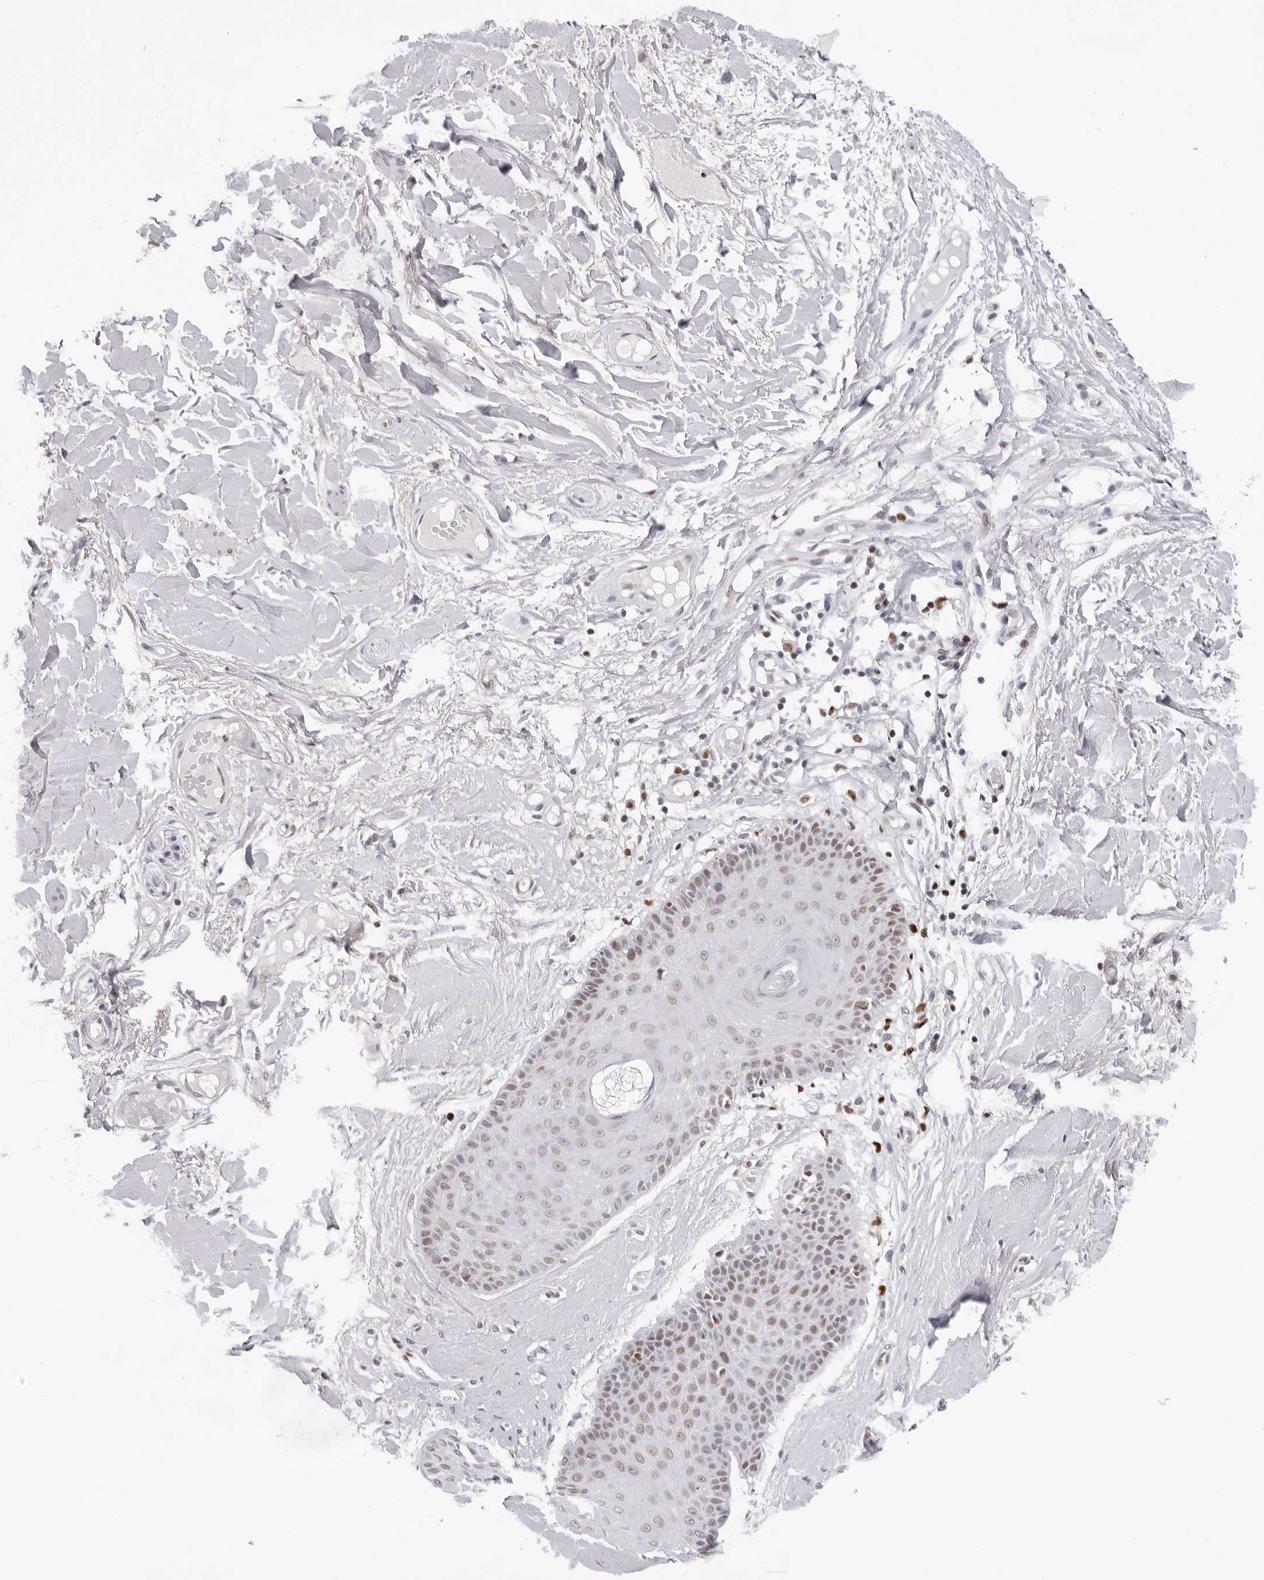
{"staining": {"intensity": "weak", "quantity": "25%-75%", "location": "nuclear"}, "tissue": "skin", "cell_type": "Epidermal cells", "image_type": "normal", "snomed": [{"axis": "morphology", "description": "Normal tissue, NOS"}, {"axis": "topography", "description": "Vulva"}], "caption": "Immunohistochemistry histopathology image of benign skin stained for a protein (brown), which shows low levels of weak nuclear staining in about 25%-75% of epidermal cells.", "gene": "OGG1", "patient": {"sex": "female", "age": 73}}